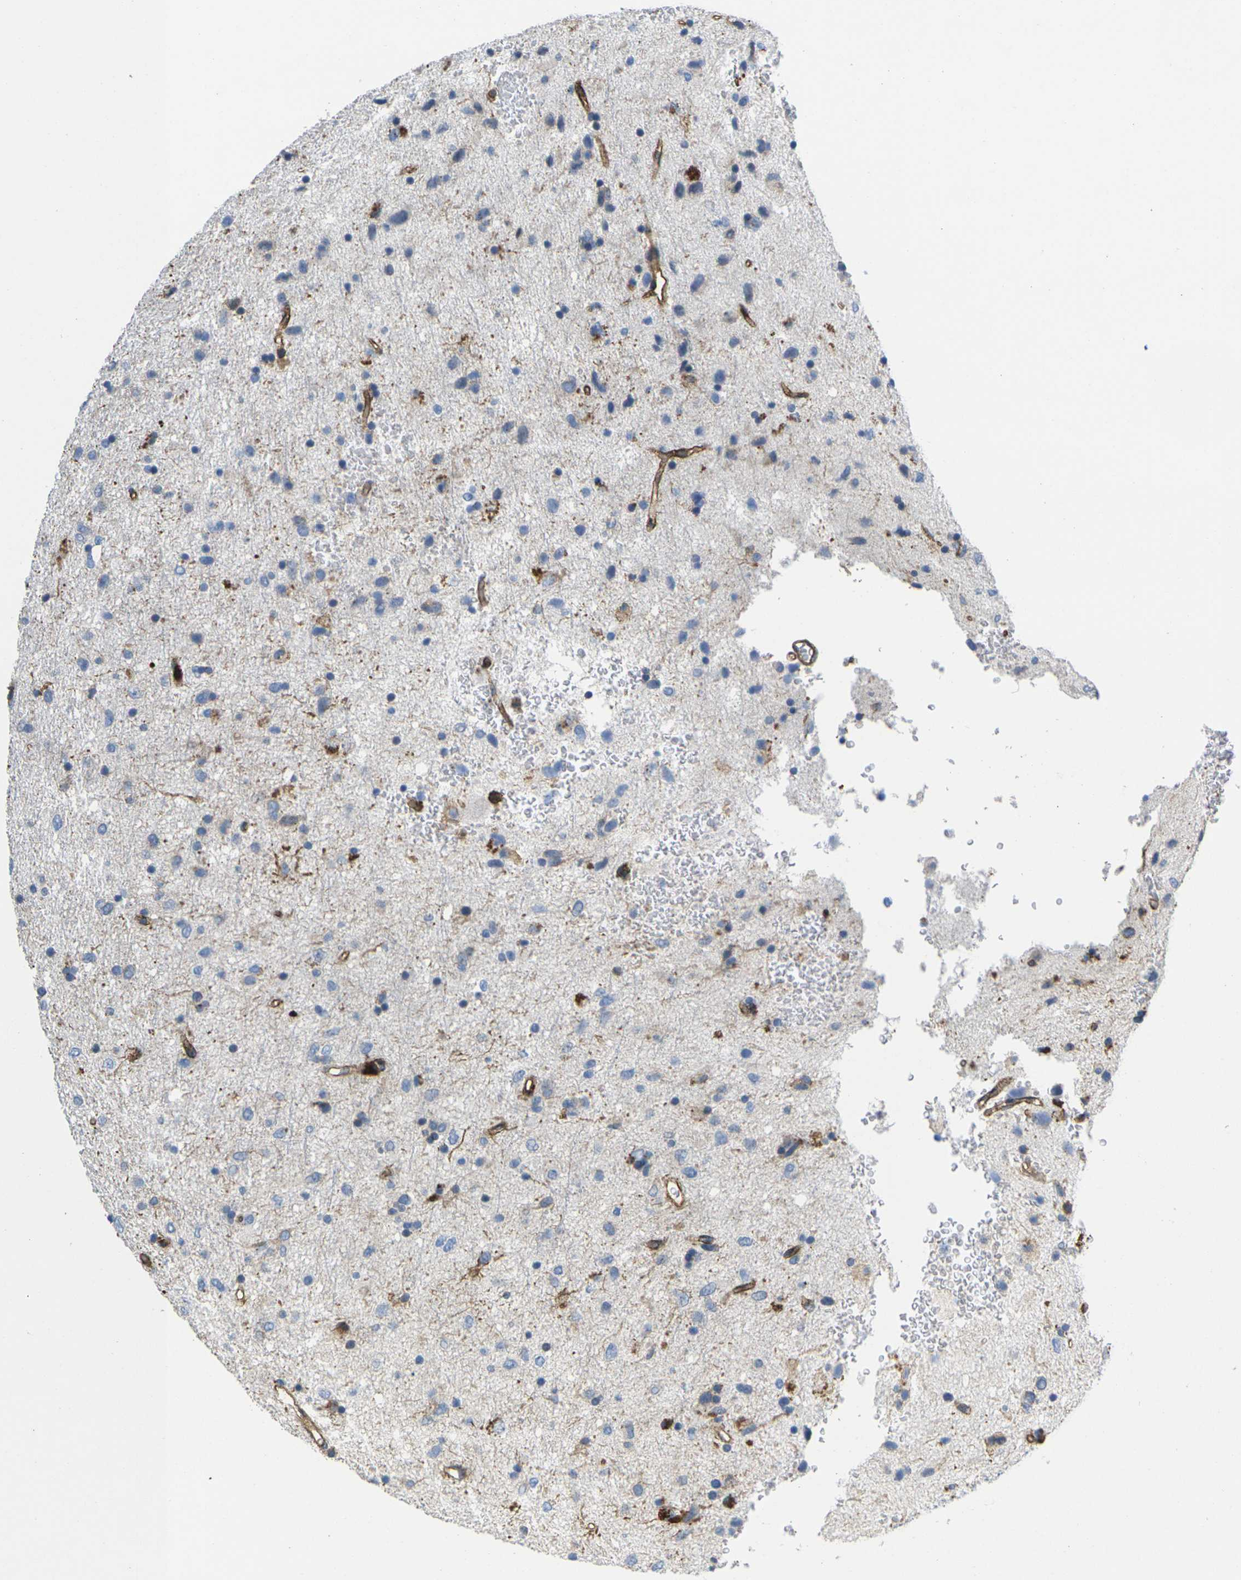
{"staining": {"intensity": "negative", "quantity": "none", "location": "none"}, "tissue": "glioma", "cell_type": "Tumor cells", "image_type": "cancer", "snomed": [{"axis": "morphology", "description": "Glioma, malignant, Low grade"}, {"axis": "topography", "description": "Brain"}], "caption": "The IHC image has no significant expression in tumor cells of glioma tissue.", "gene": "IQGAP1", "patient": {"sex": "male", "age": 77}}